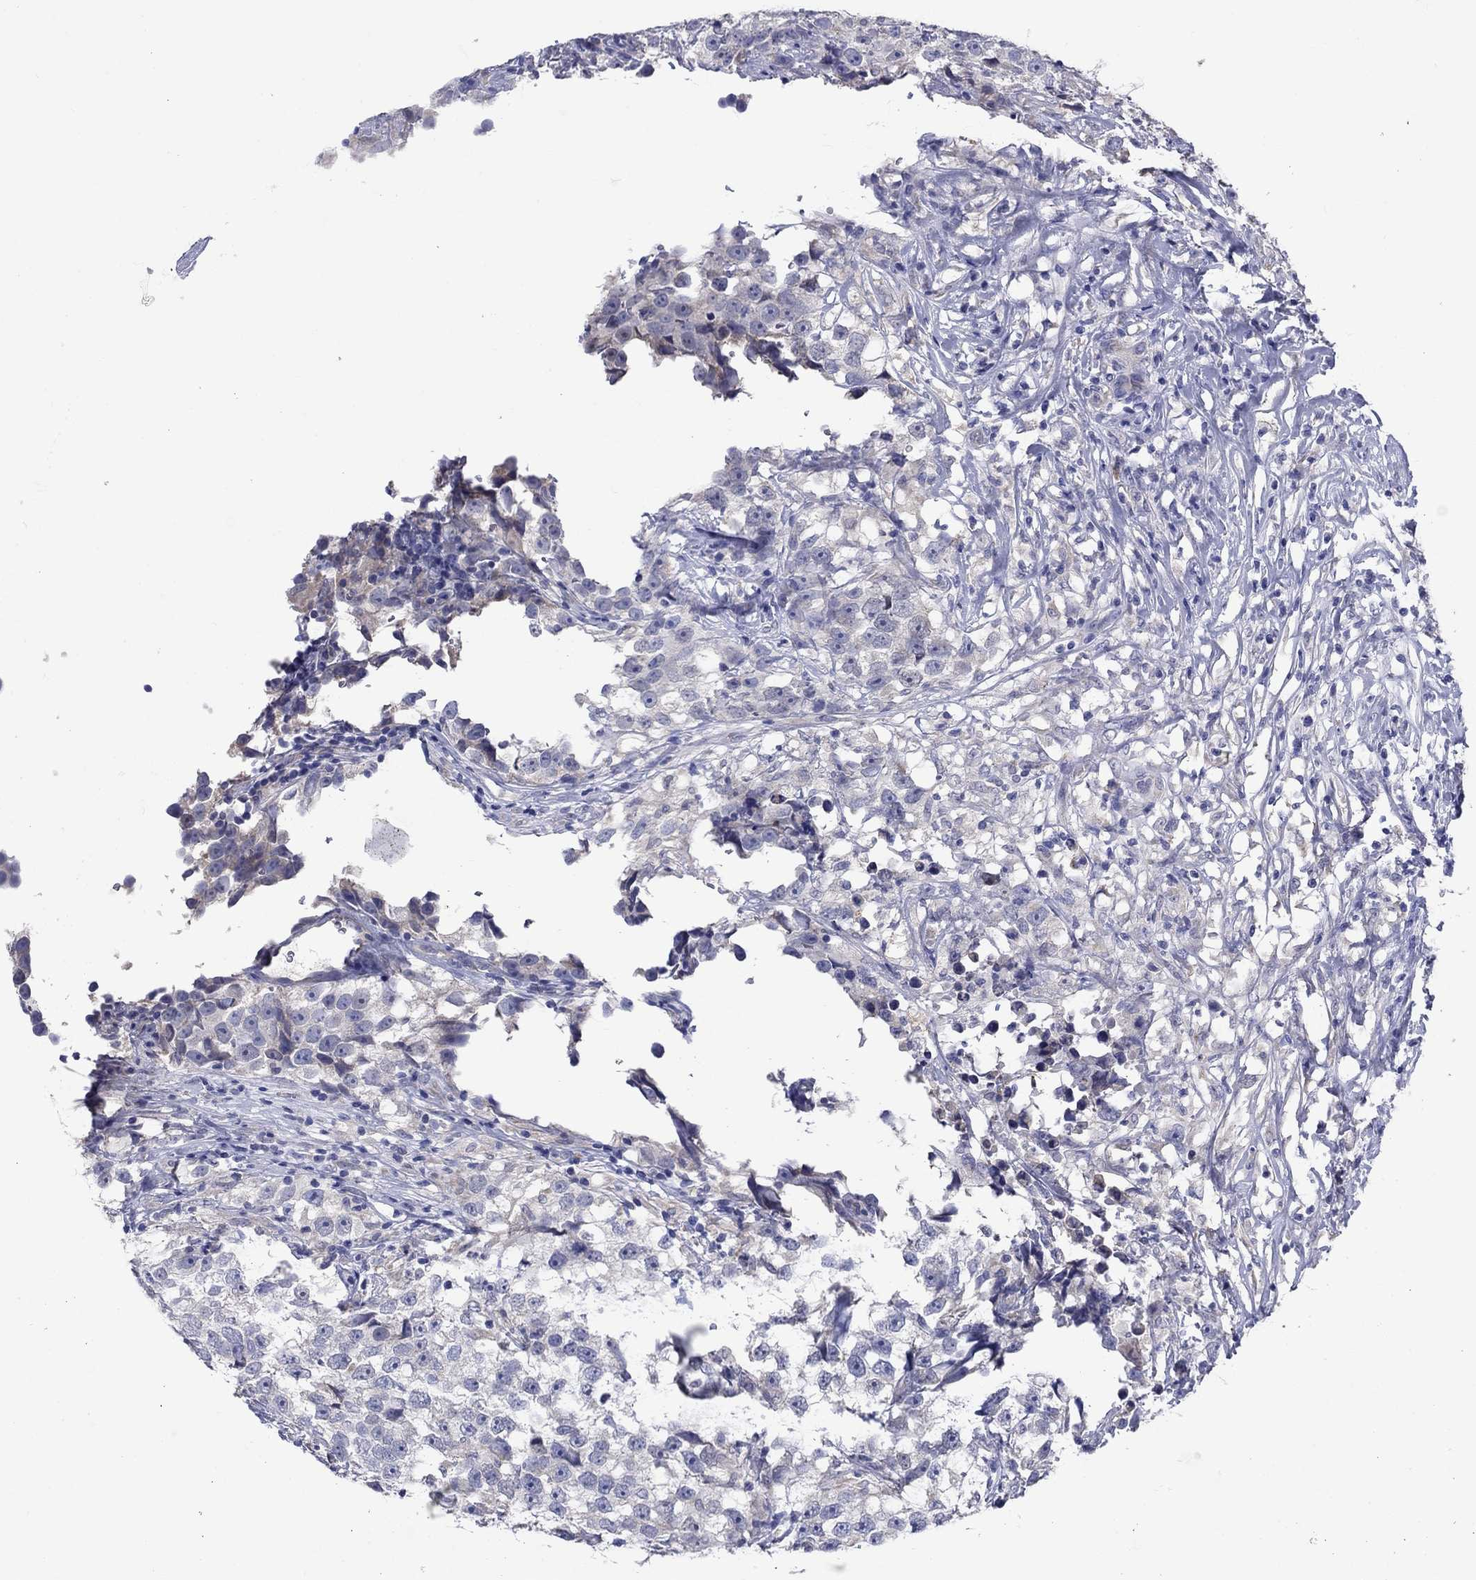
{"staining": {"intensity": "negative", "quantity": "none", "location": "none"}, "tissue": "testis cancer", "cell_type": "Tumor cells", "image_type": "cancer", "snomed": [{"axis": "morphology", "description": "Seminoma, NOS"}, {"axis": "topography", "description": "Testis"}], "caption": "Image shows no protein expression in tumor cells of testis seminoma tissue. (DAB IHC with hematoxylin counter stain).", "gene": "SULT2B1", "patient": {"sex": "male", "age": 46}}